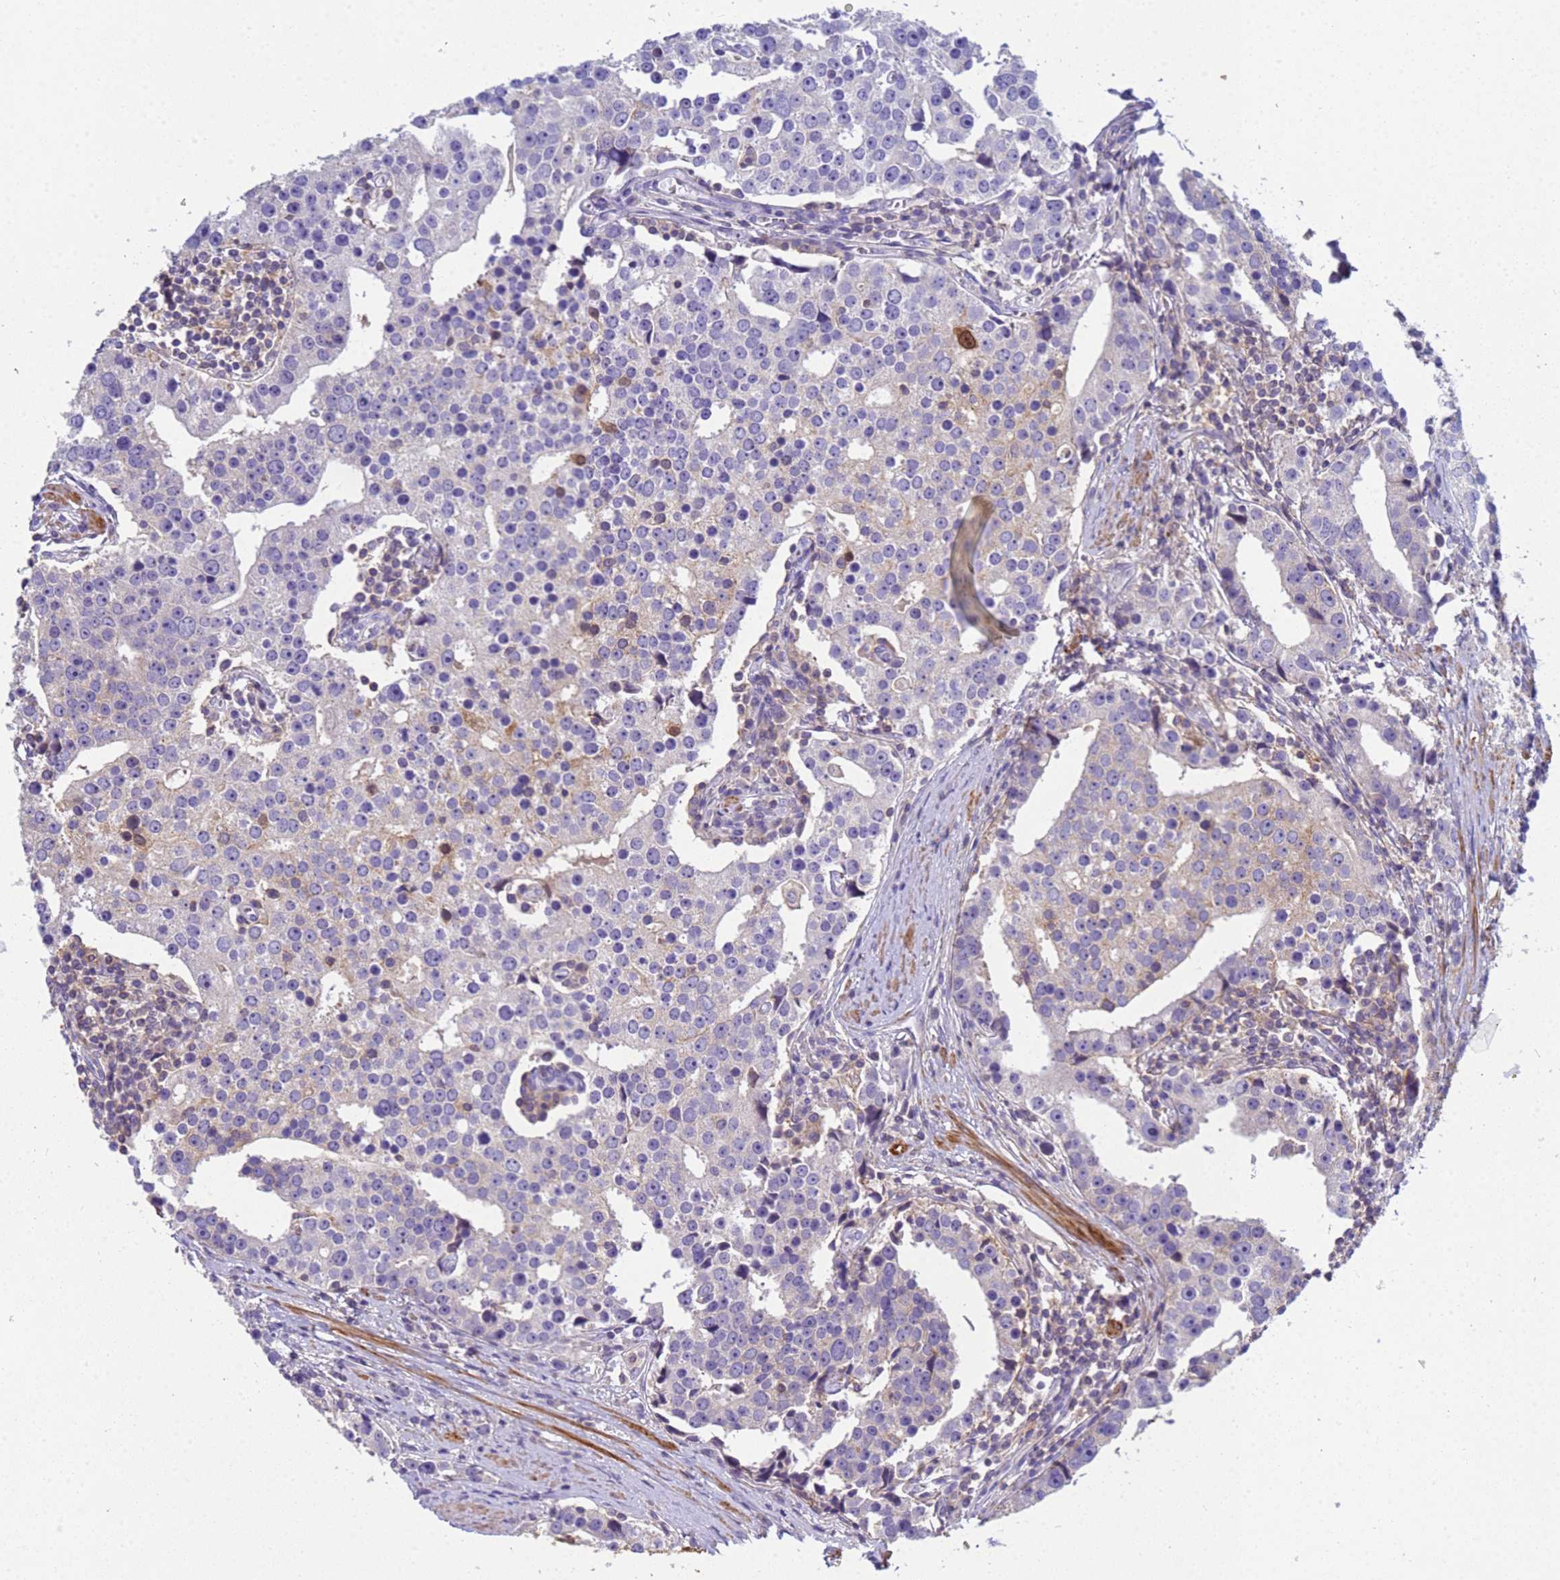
{"staining": {"intensity": "negative", "quantity": "none", "location": "none"}, "tissue": "prostate cancer", "cell_type": "Tumor cells", "image_type": "cancer", "snomed": [{"axis": "morphology", "description": "Adenocarcinoma, High grade"}, {"axis": "topography", "description": "Prostate"}], "caption": "High magnification brightfield microscopy of prostate cancer stained with DAB (brown) and counterstained with hematoxylin (blue): tumor cells show no significant expression. (DAB (3,3'-diaminobenzidine) immunohistochemistry (IHC) visualized using brightfield microscopy, high magnification).", "gene": "KLHL13", "patient": {"sex": "male", "age": 71}}